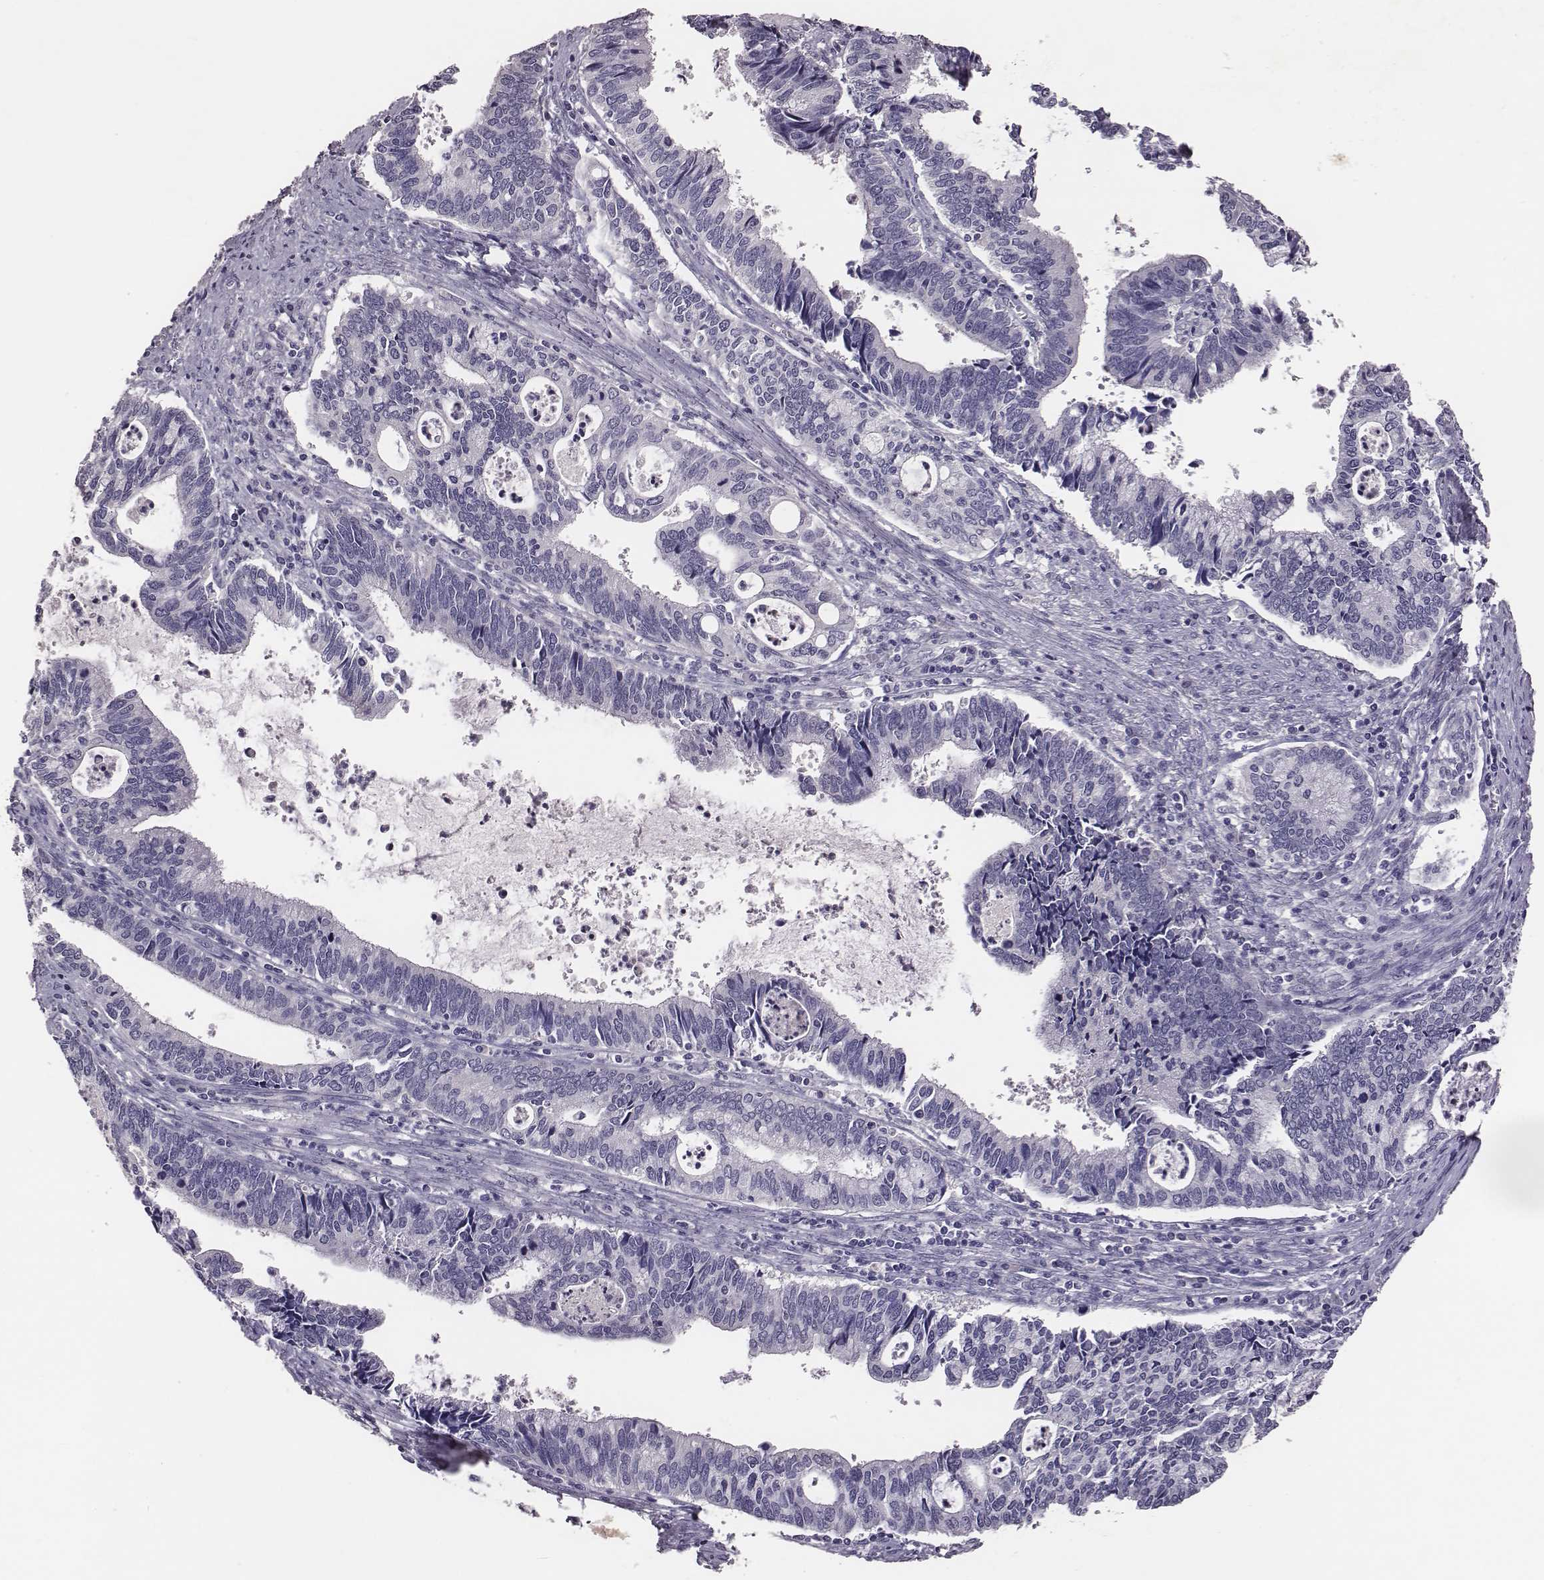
{"staining": {"intensity": "negative", "quantity": "none", "location": "none"}, "tissue": "cervical cancer", "cell_type": "Tumor cells", "image_type": "cancer", "snomed": [{"axis": "morphology", "description": "Adenocarcinoma, NOS"}, {"axis": "topography", "description": "Cervix"}], "caption": "A high-resolution histopathology image shows IHC staining of cervical adenocarcinoma, which demonstrates no significant positivity in tumor cells.", "gene": "EN1", "patient": {"sex": "female", "age": 42}}